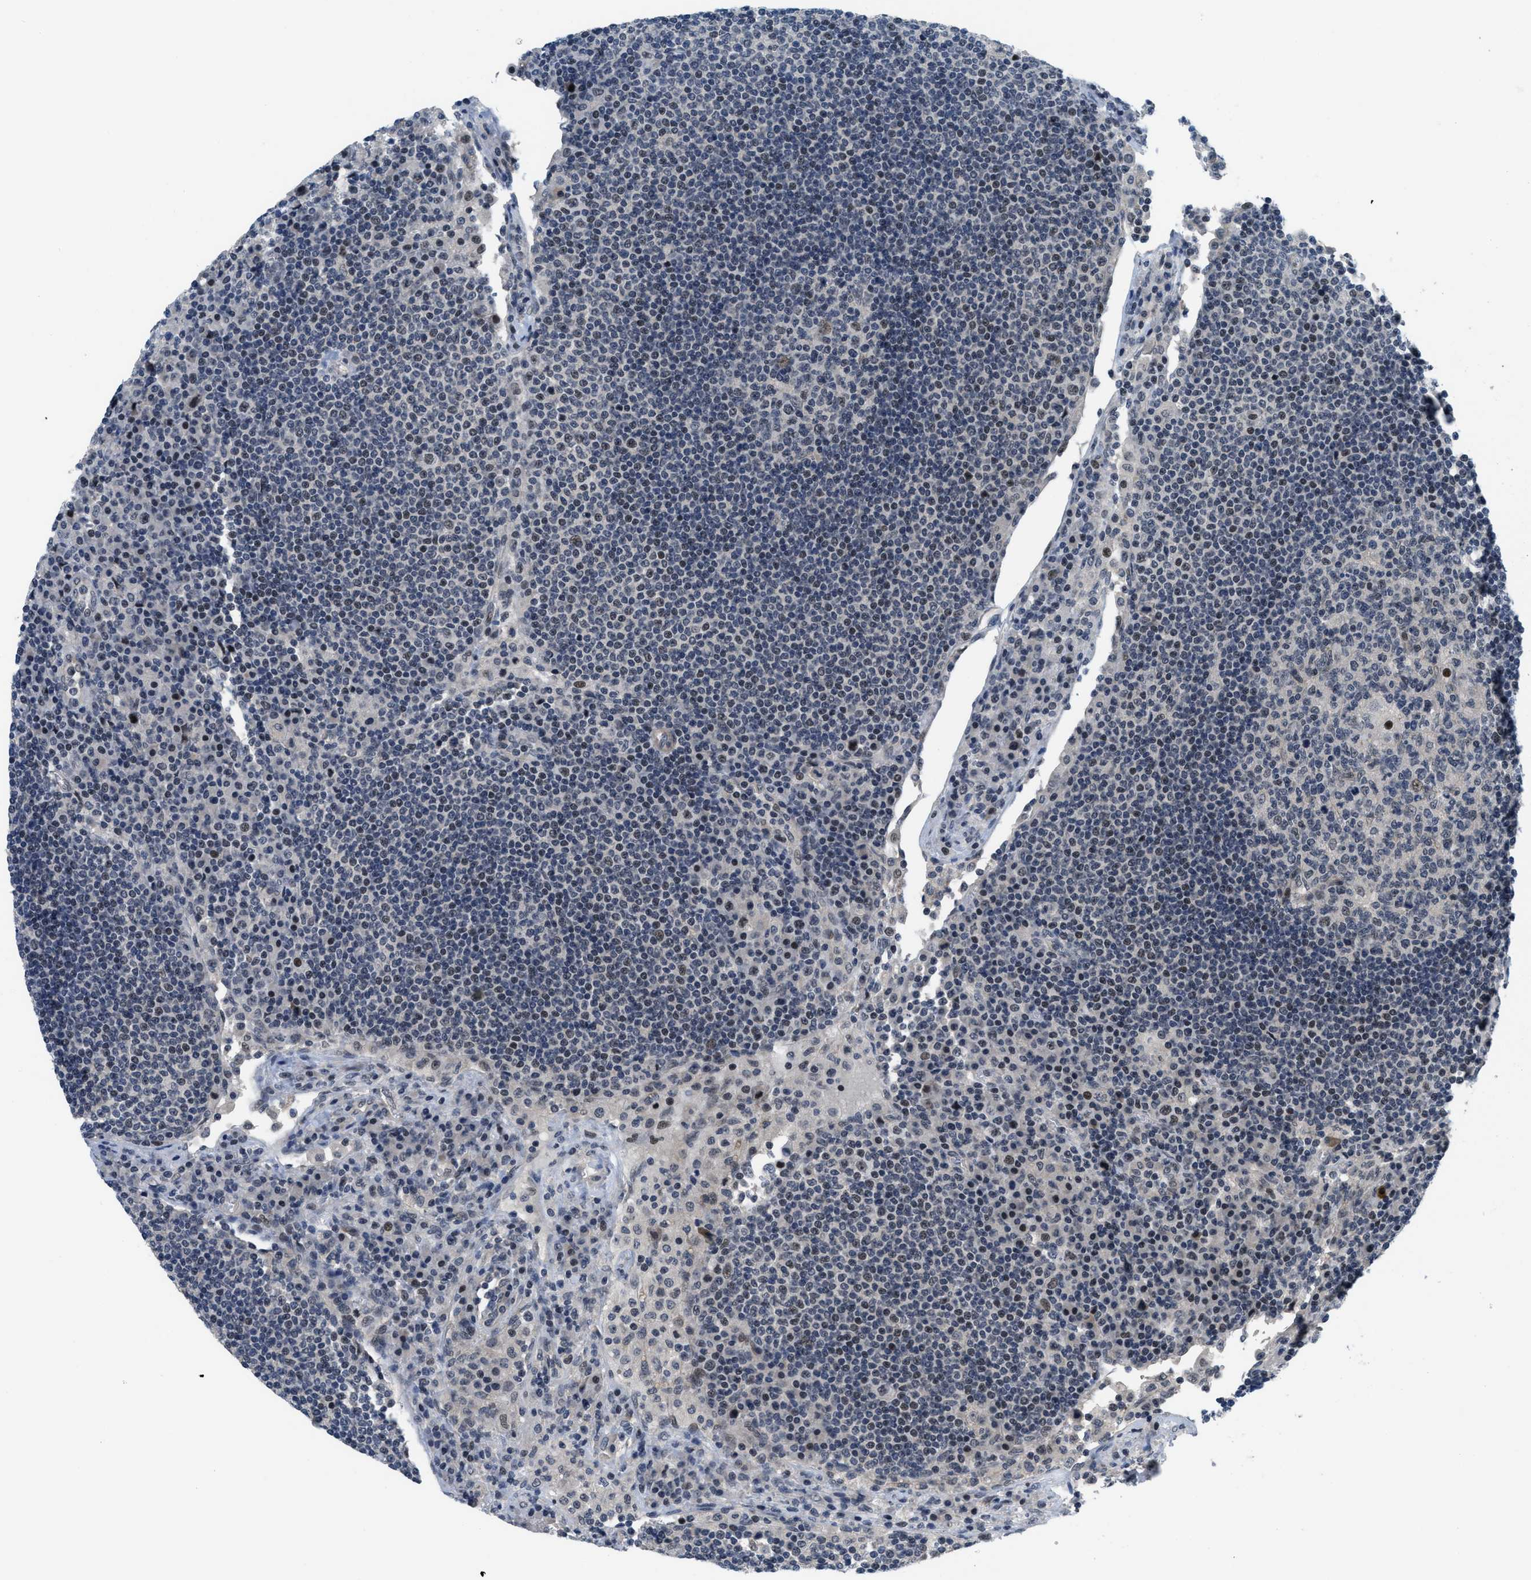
{"staining": {"intensity": "weak", "quantity": "<25%", "location": "nuclear"}, "tissue": "lymph node", "cell_type": "Germinal center cells", "image_type": "normal", "snomed": [{"axis": "morphology", "description": "Normal tissue, NOS"}, {"axis": "topography", "description": "Lymph node"}], "caption": "Immunohistochemistry of normal lymph node displays no expression in germinal center cells. Nuclei are stained in blue.", "gene": "SETD5", "patient": {"sex": "female", "age": 53}}